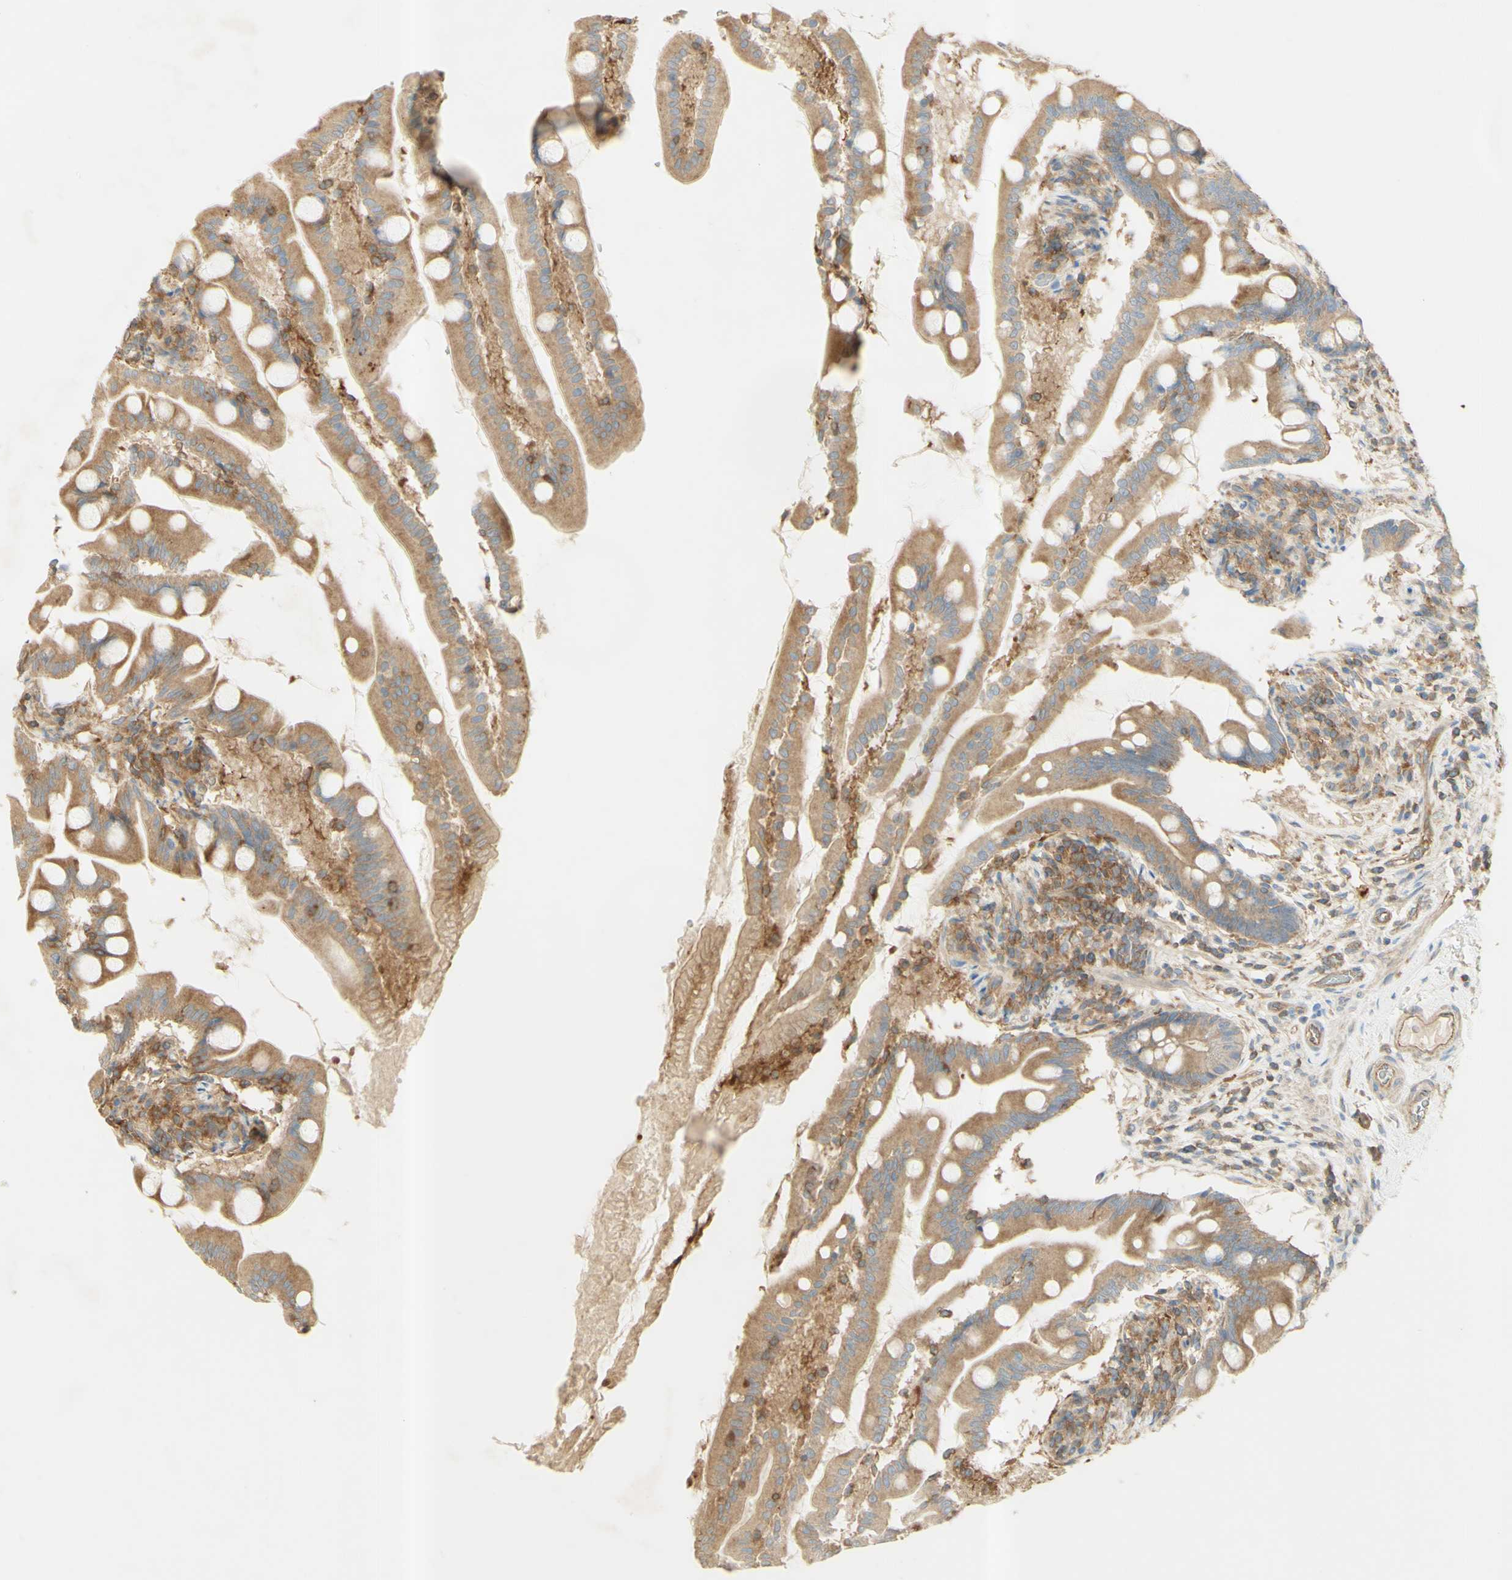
{"staining": {"intensity": "moderate", "quantity": ">75%", "location": "cytoplasmic/membranous"}, "tissue": "small intestine", "cell_type": "Glandular cells", "image_type": "normal", "snomed": [{"axis": "morphology", "description": "Normal tissue, NOS"}, {"axis": "topography", "description": "Small intestine"}], "caption": "A high-resolution photomicrograph shows immunohistochemistry staining of benign small intestine, which reveals moderate cytoplasmic/membranous staining in about >75% of glandular cells. Ihc stains the protein of interest in brown and the nuclei are stained blue.", "gene": "IKBKG", "patient": {"sex": "female", "age": 56}}